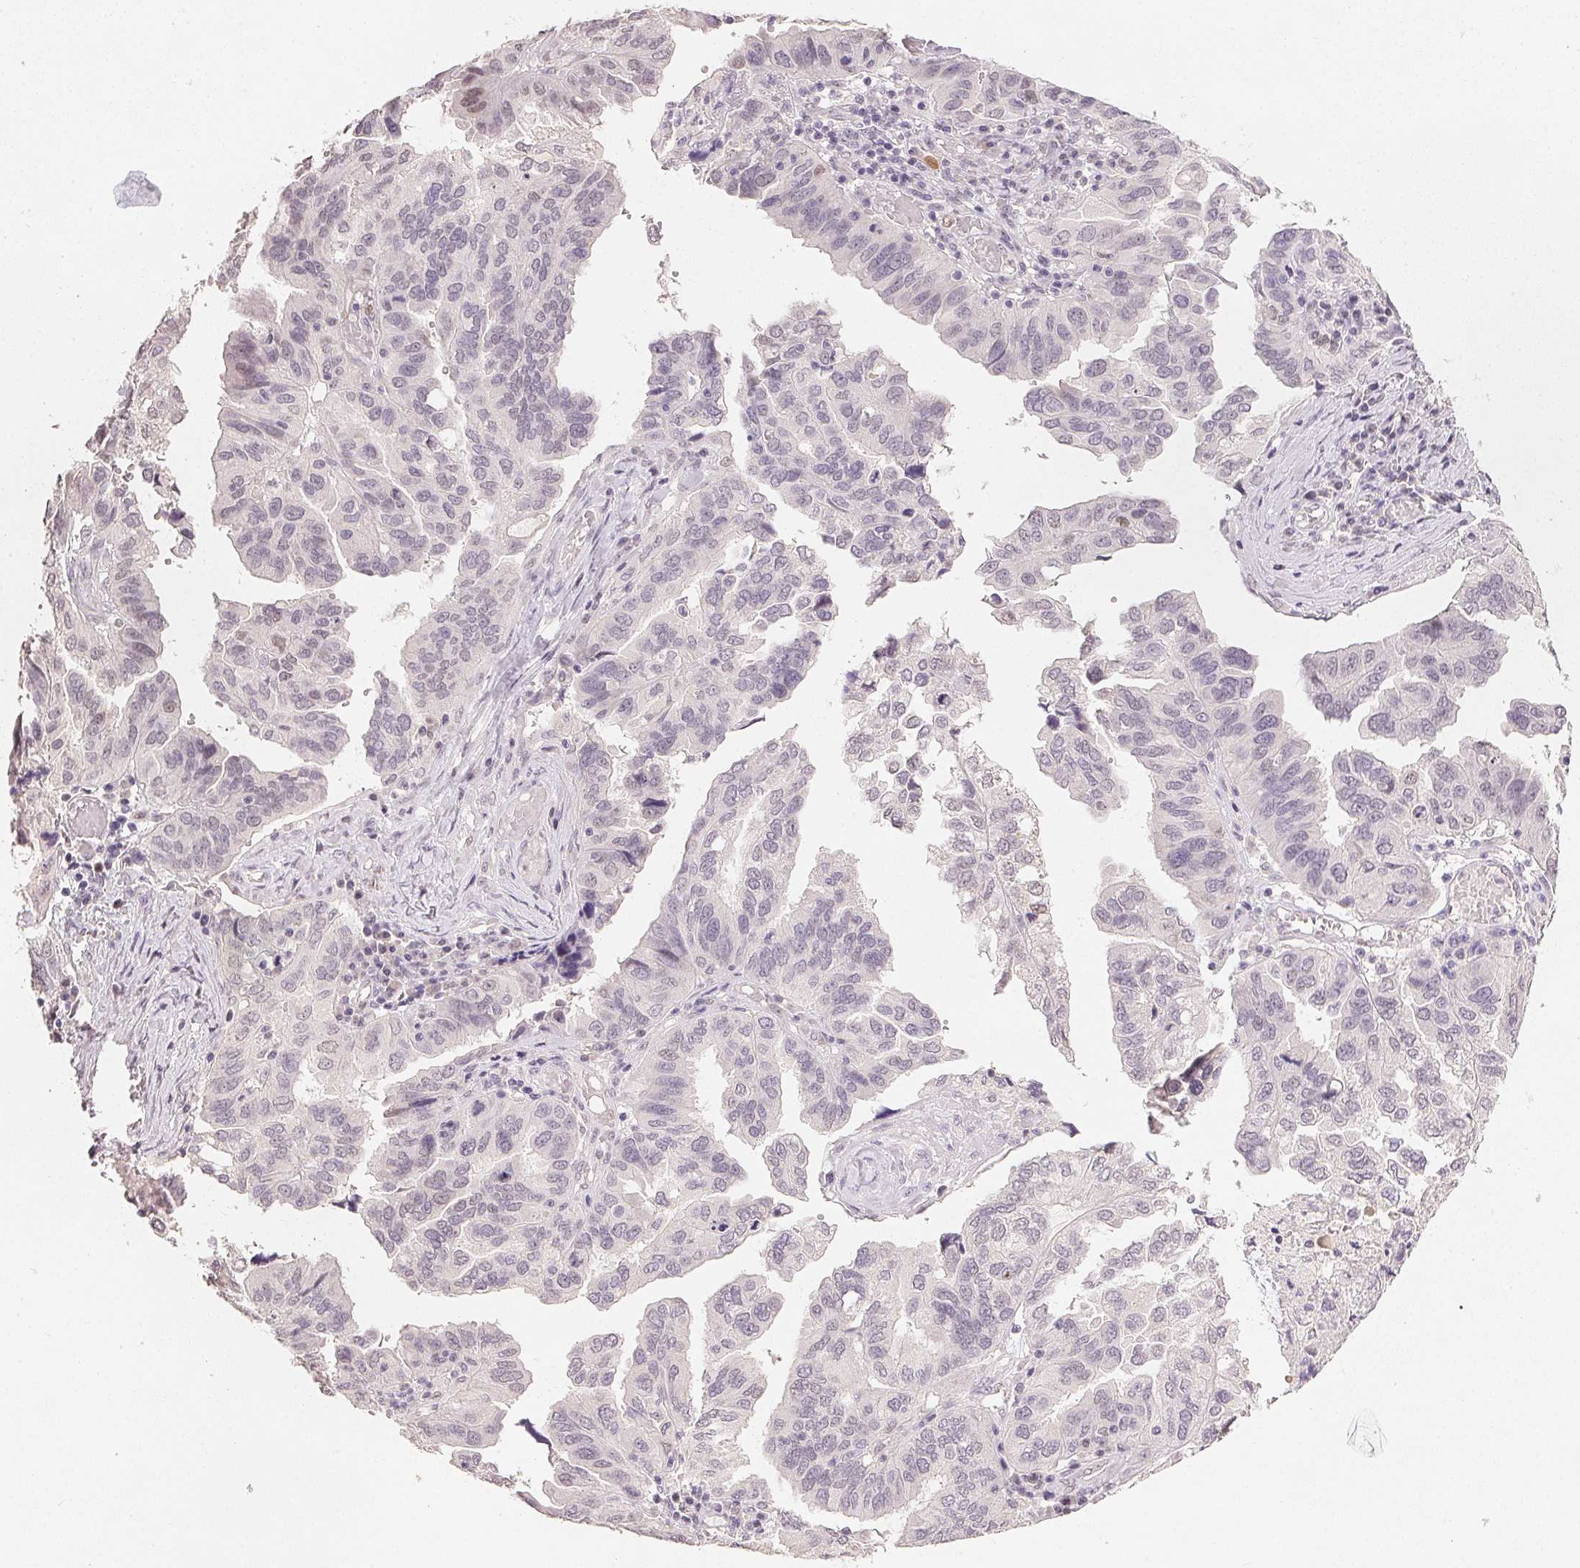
{"staining": {"intensity": "negative", "quantity": "none", "location": "none"}, "tissue": "ovarian cancer", "cell_type": "Tumor cells", "image_type": "cancer", "snomed": [{"axis": "morphology", "description": "Cystadenocarcinoma, serous, NOS"}, {"axis": "topography", "description": "Ovary"}], "caption": "Immunohistochemistry (IHC) histopathology image of ovarian serous cystadenocarcinoma stained for a protein (brown), which exhibits no staining in tumor cells.", "gene": "POLR3G", "patient": {"sex": "female", "age": 79}}